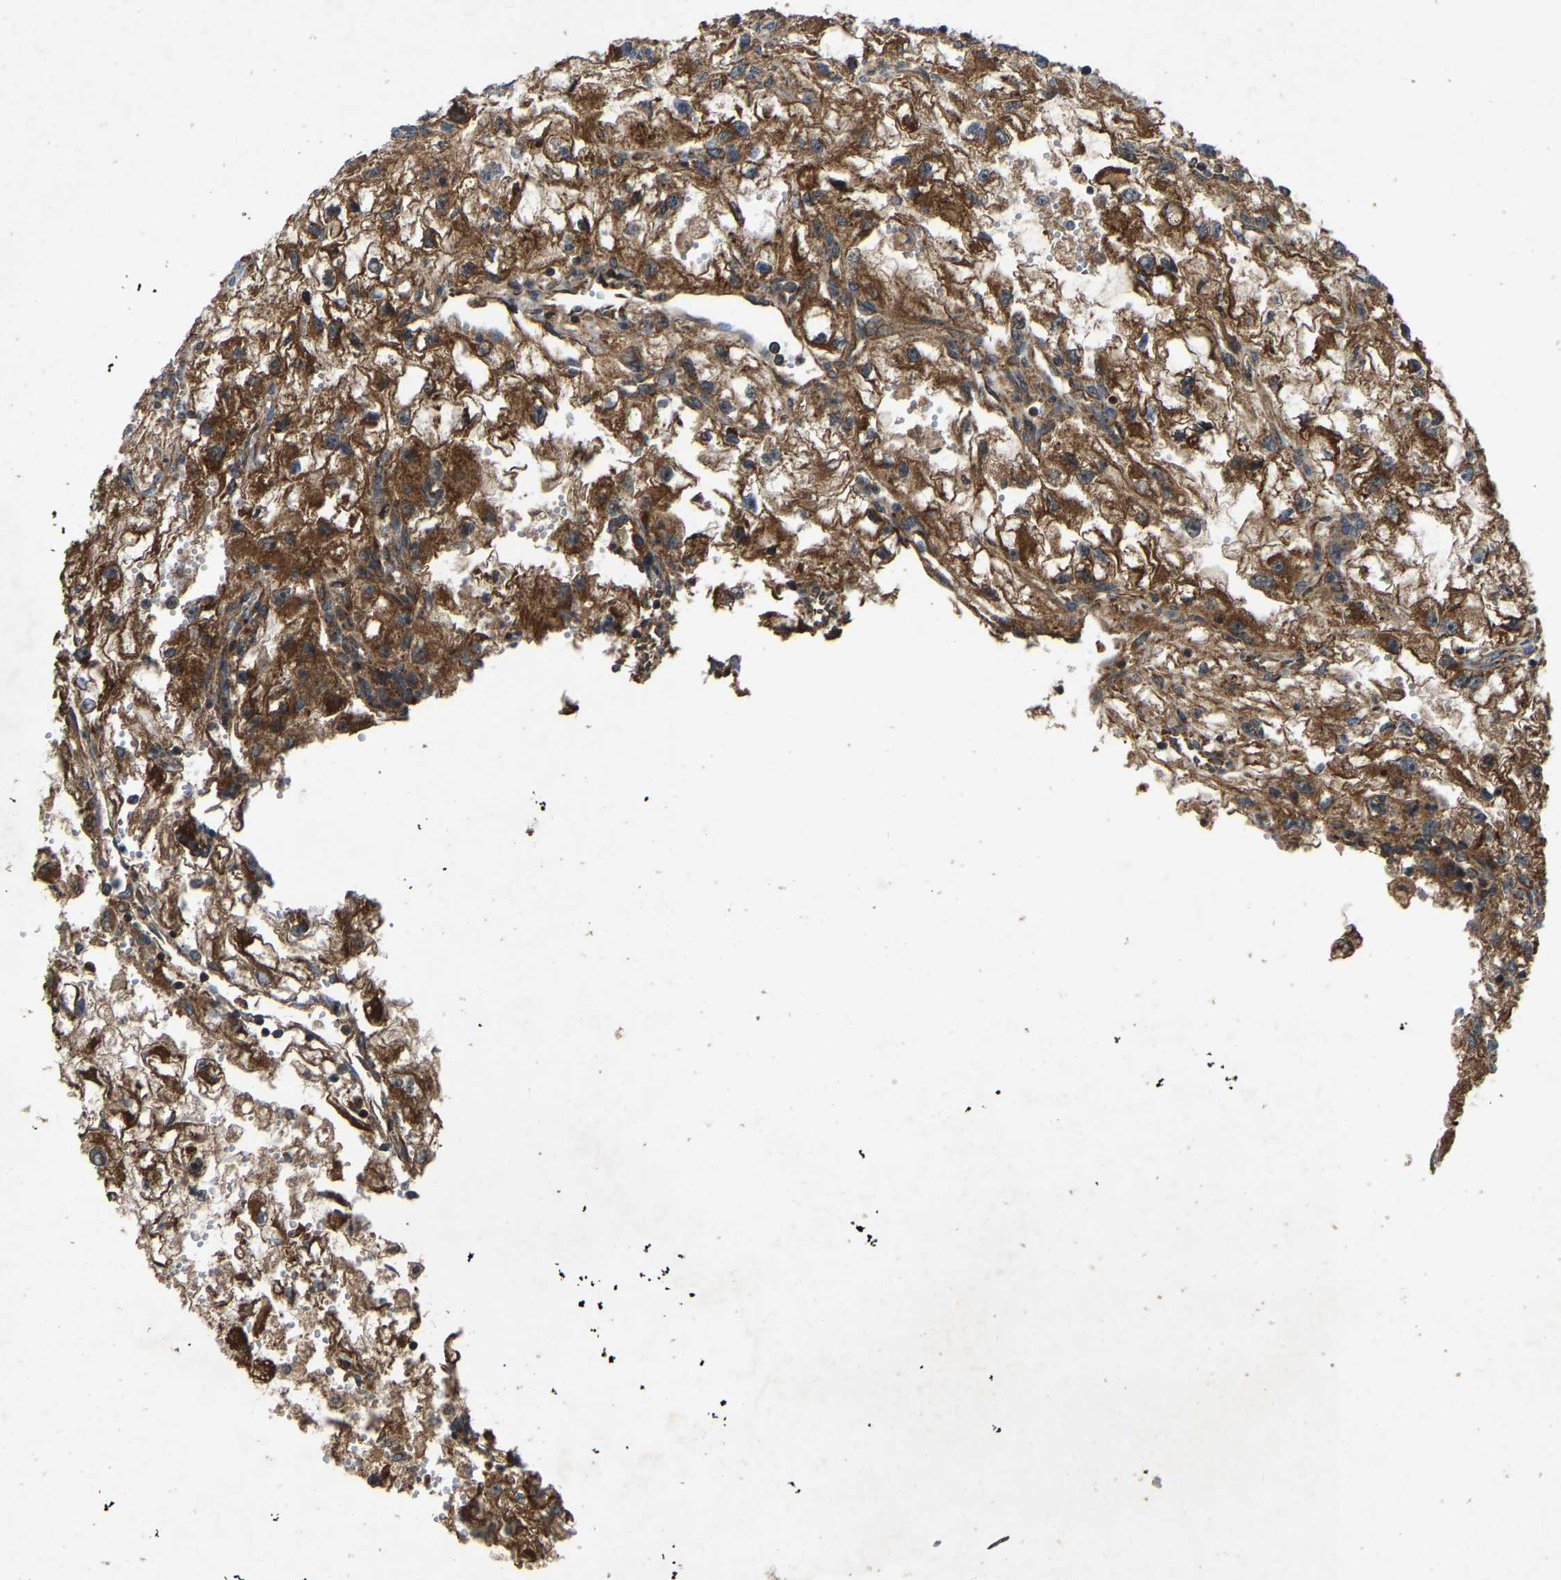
{"staining": {"intensity": "strong", "quantity": "25%-75%", "location": "cytoplasmic/membranous"}, "tissue": "renal cancer", "cell_type": "Tumor cells", "image_type": "cancer", "snomed": [{"axis": "morphology", "description": "Adenocarcinoma, NOS"}, {"axis": "topography", "description": "Kidney"}], "caption": "Immunohistochemical staining of renal cancer reveals strong cytoplasmic/membranous protein positivity in approximately 25%-75% of tumor cells. The staining was performed using DAB to visualize the protein expression in brown, while the nuclei were stained in blue with hematoxylin (Magnification: 20x).", "gene": "SAMD9L", "patient": {"sex": "female", "age": 70}}